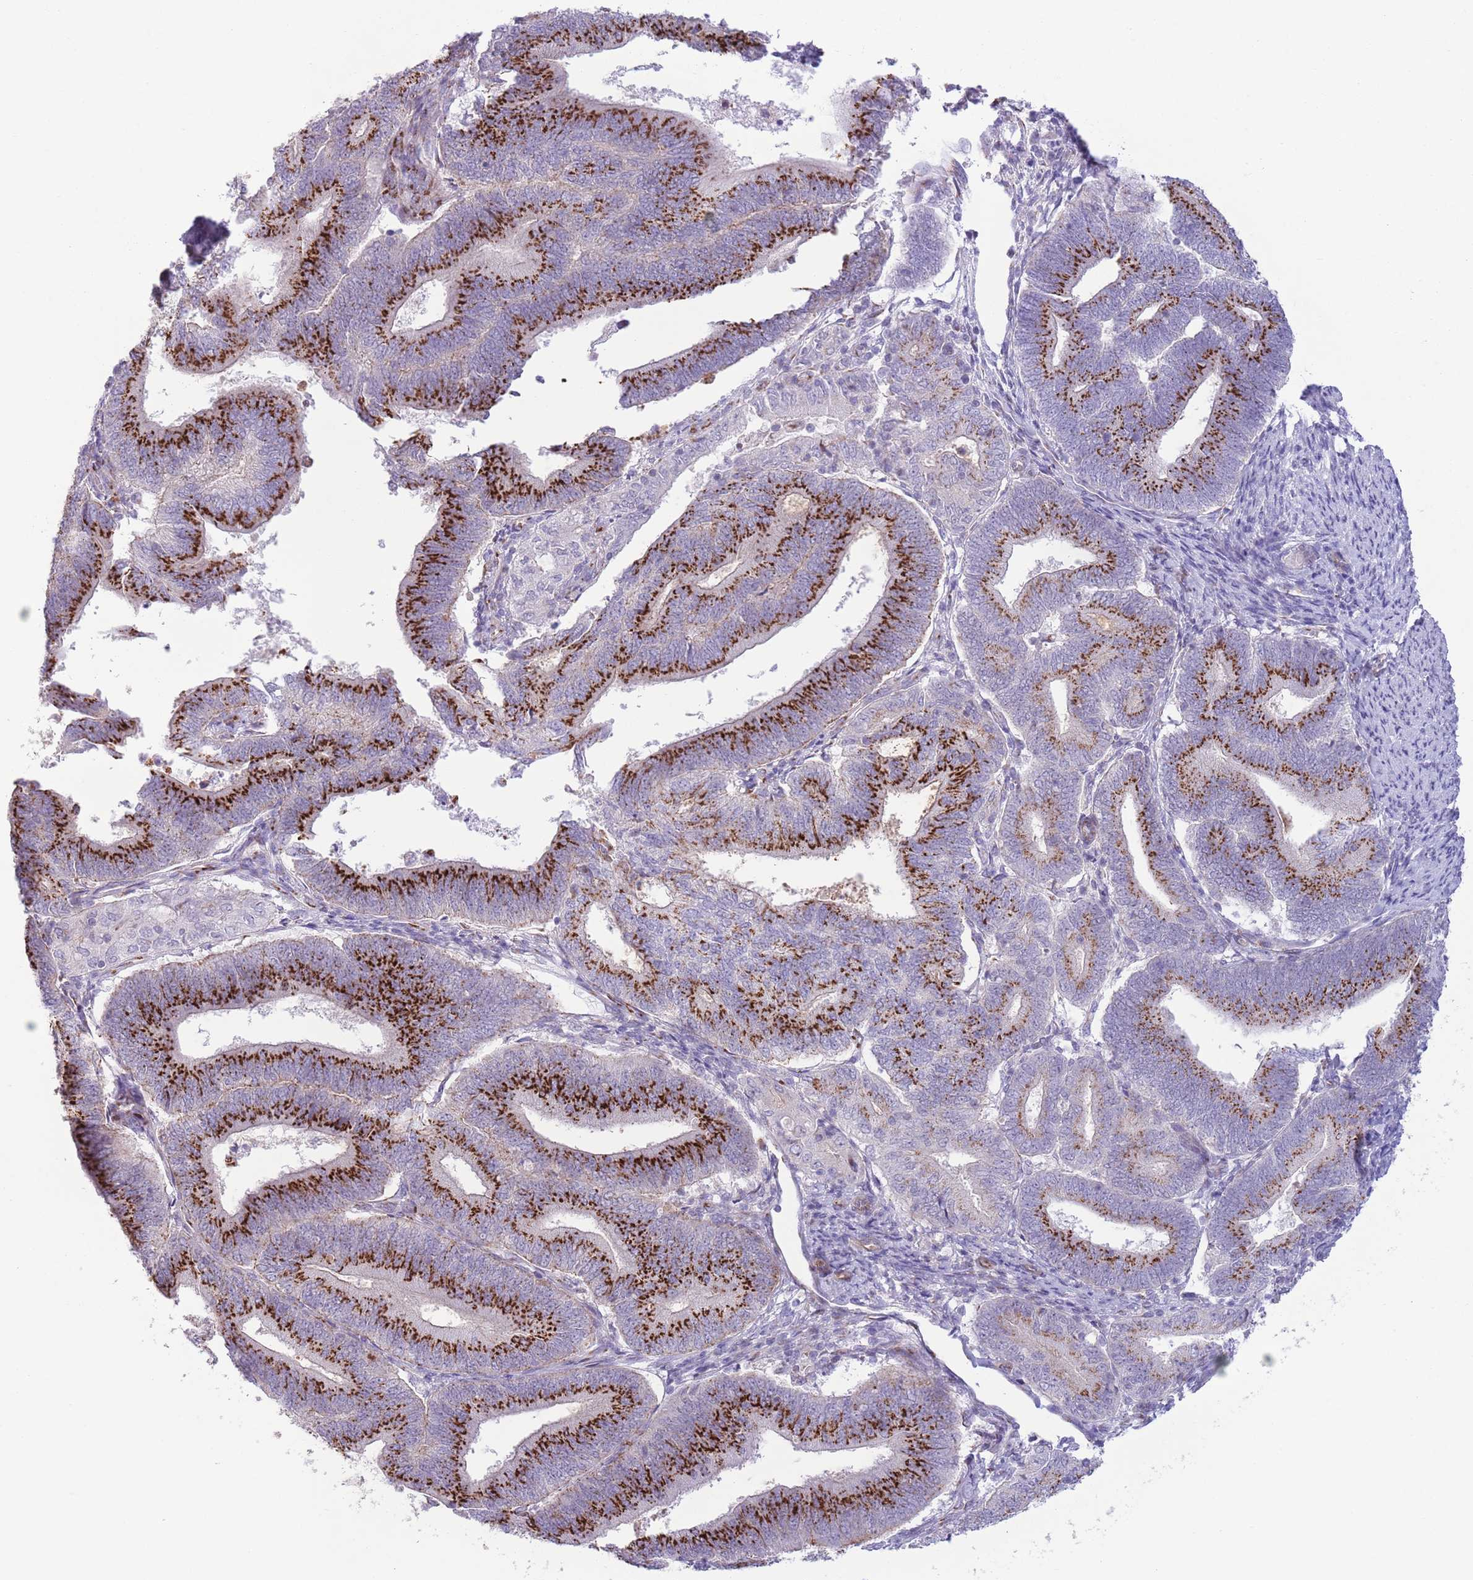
{"staining": {"intensity": "strong", "quantity": ">75%", "location": "cytoplasmic/membranous"}, "tissue": "endometrial cancer", "cell_type": "Tumor cells", "image_type": "cancer", "snomed": [{"axis": "morphology", "description": "Adenocarcinoma, NOS"}, {"axis": "topography", "description": "Endometrium"}], "caption": "Immunohistochemistry (IHC) (DAB) staining of human endometrial cancer demonstrates strong cytoplasmic/membranous protein staining in about >75% of tumor cells.", "gene": "C20orf96", "patient": {"sex": "female", "age": 70}}